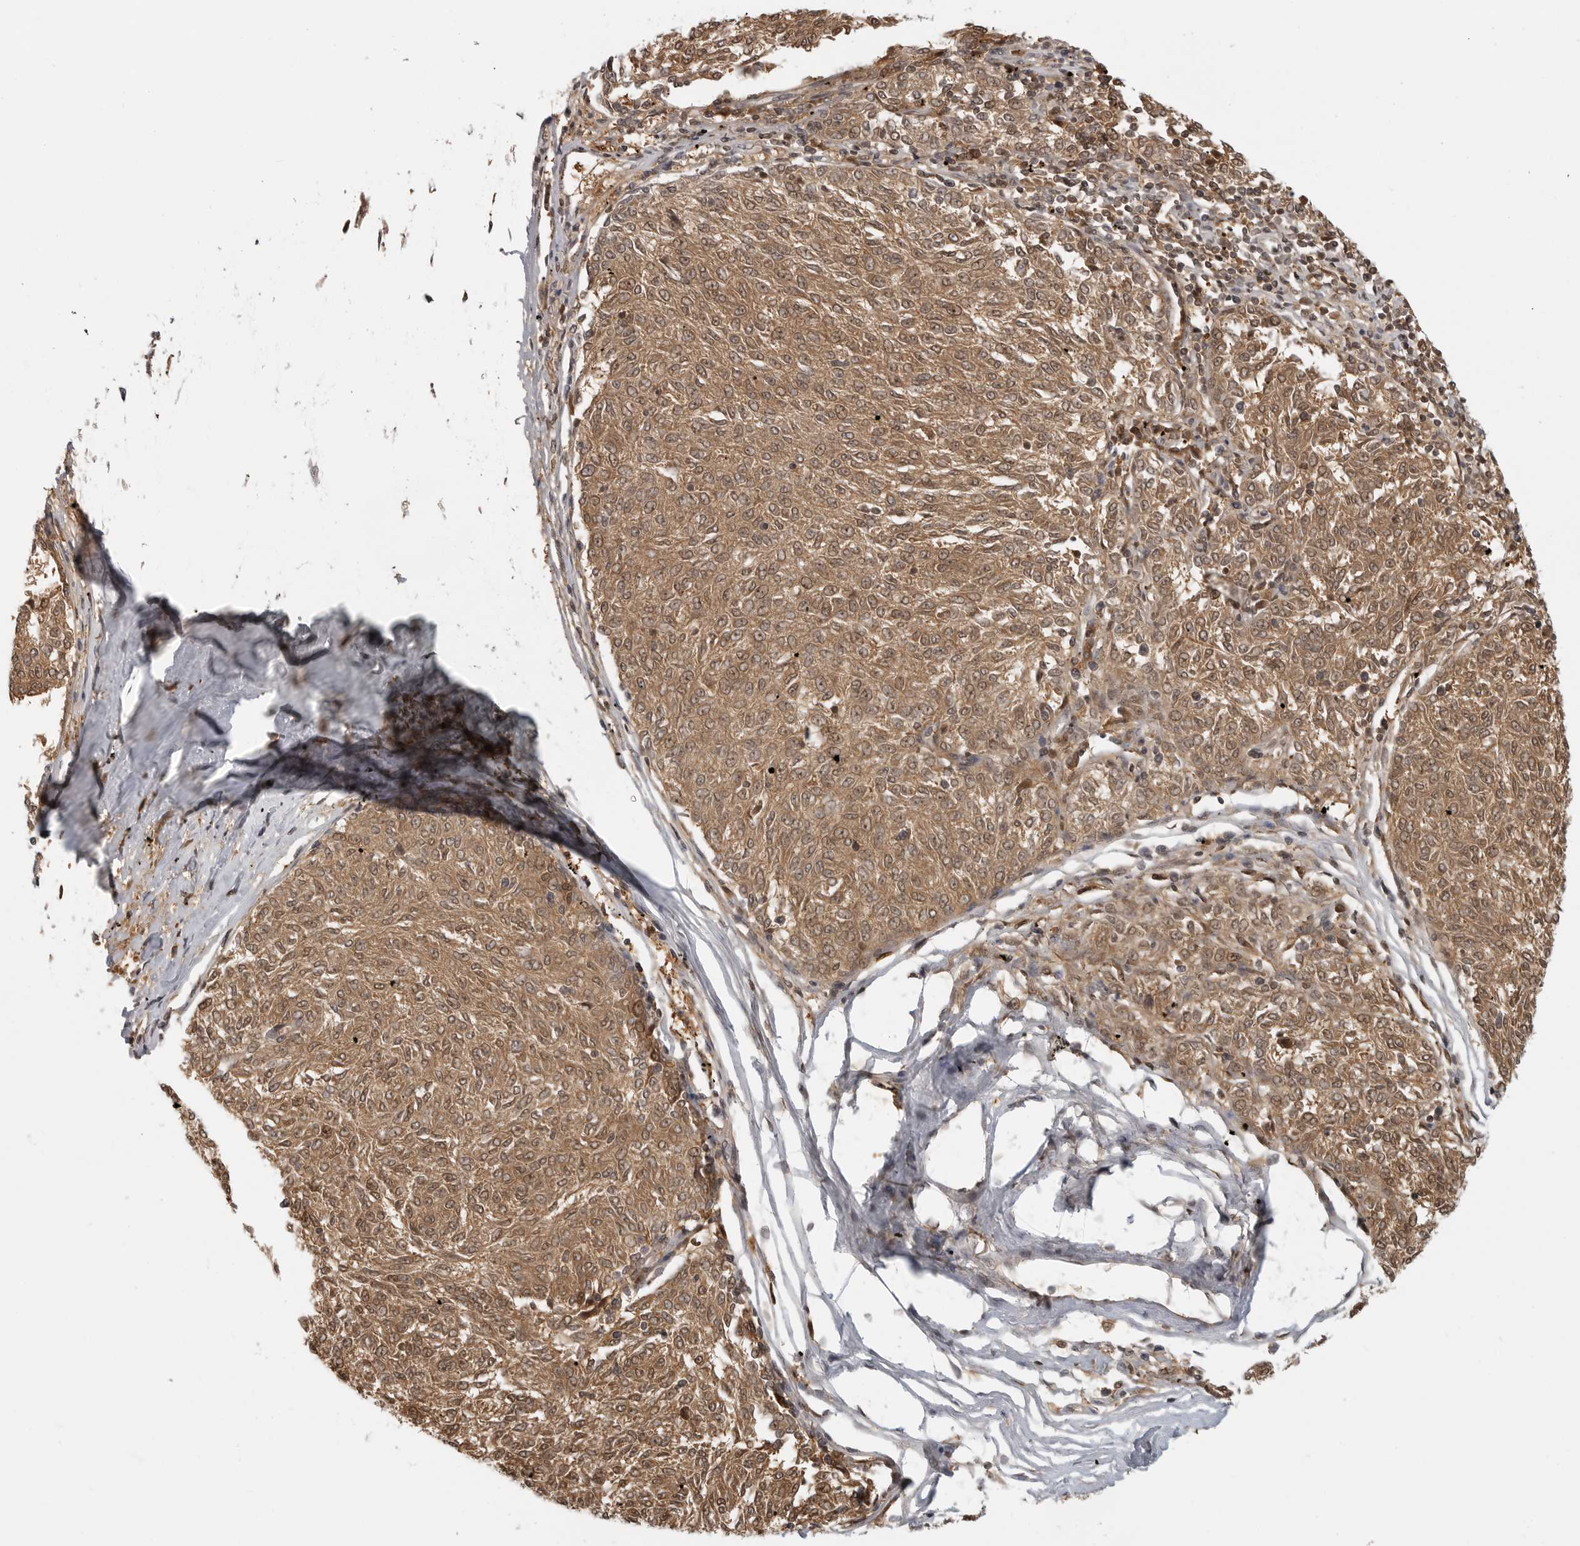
{"staining": {"intensity": "moderate", "quantity": ">75%", "location": "cytoplasmic/membranous,nuclear"}, "tissue": "melanoma", "cell_type": "Tumor cells", "image_type": "cancer", "snomed": [{"axis": "morphology", "description": "Malignant melanoma, NOS"}, {"axis": "topography", "description": "Skin"}], "caption": "This photomicrograph exhibits immunohistochemistry (IHC) staining of human malignant melanoma, with medium moderate cytoplasmic/membranous and nuclear expression in approximately >75% of tumor cells.", "gene": "CTIF", "patient": {"sex": "female", "age": 72}}